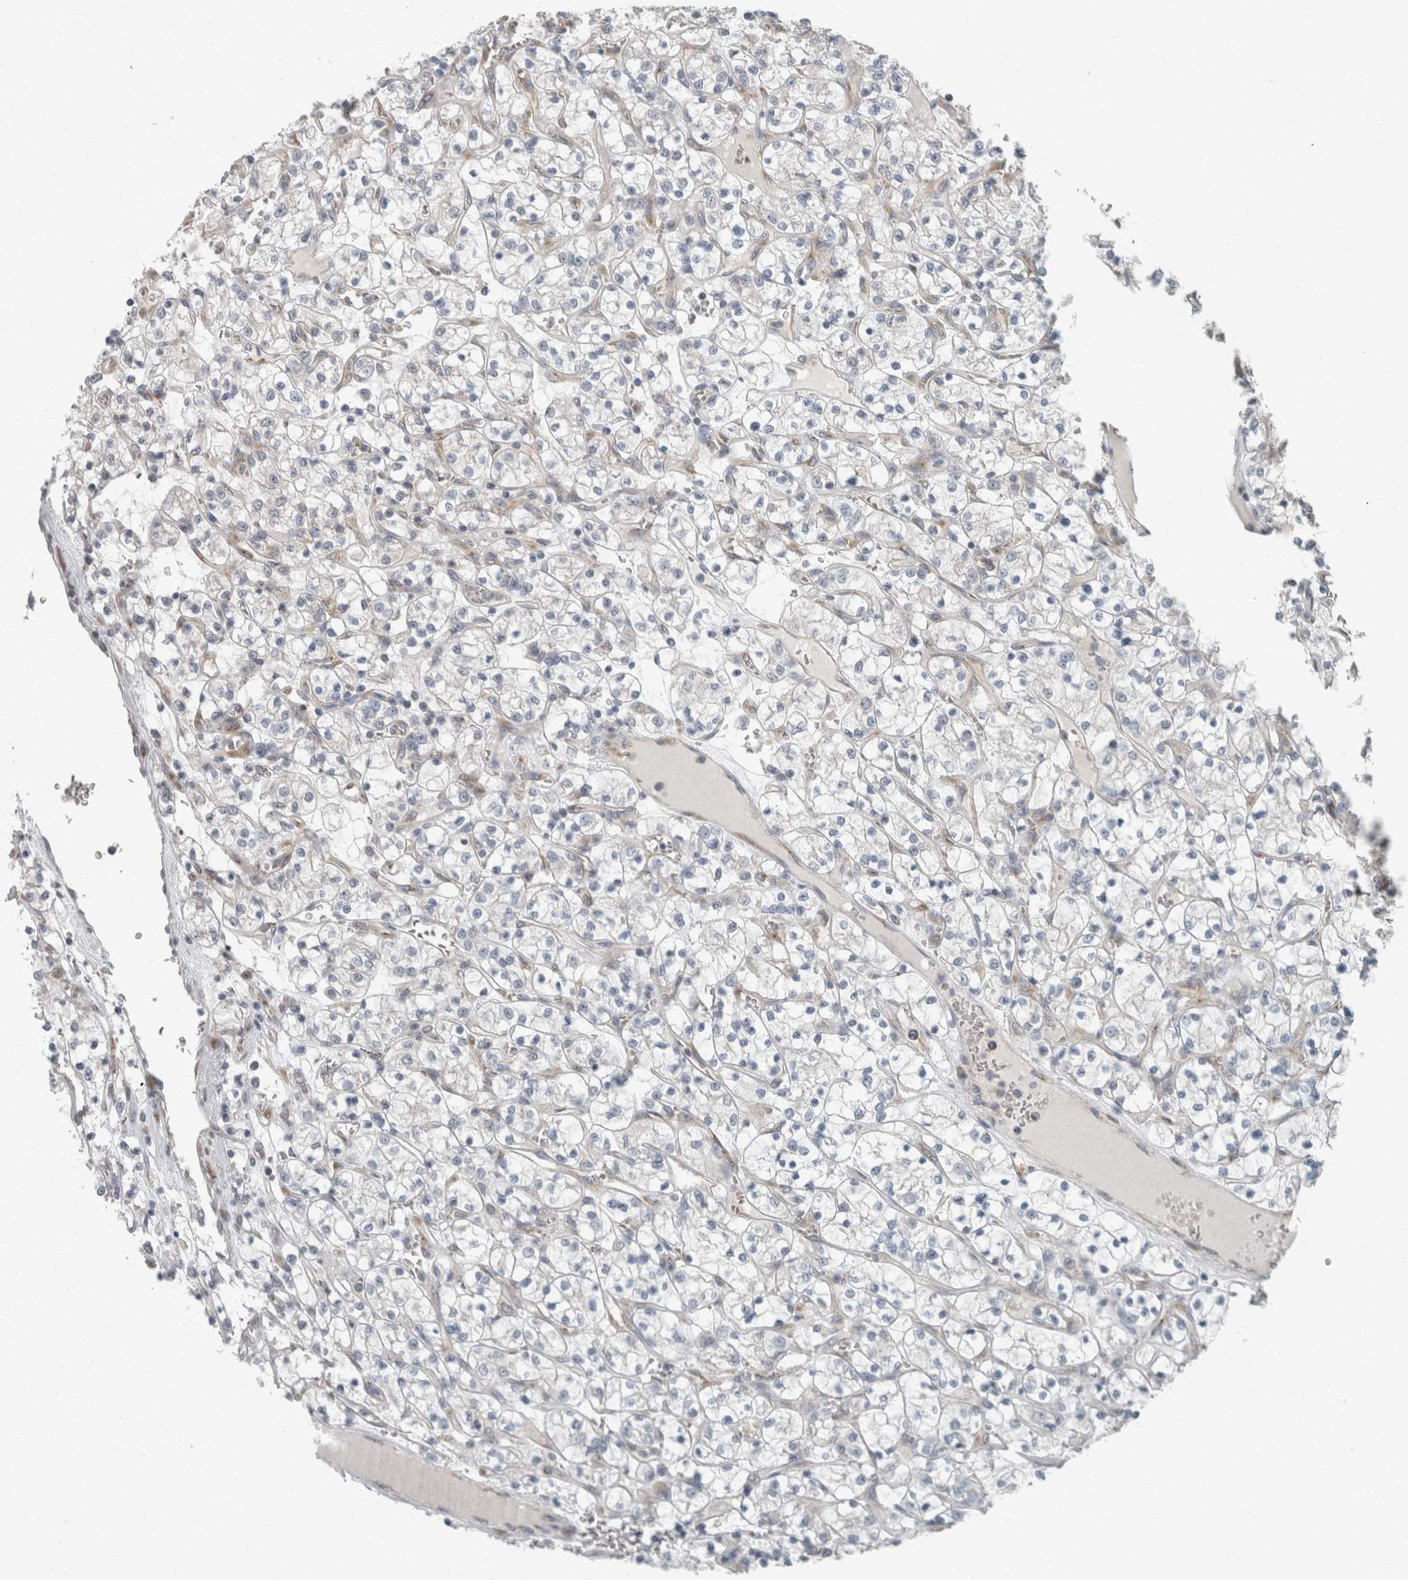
{"staining": {"intensity": "negative", "quantity": "none", "location": "none"}, "tissue": "renal cancer", "cell_type": "Tumor cells", "image_type": "cancer", "snomed": [{"axis": "morphology", "description": "Adenocarcinoma, NOS"}, {"axis": "topography", "description": "Kidney"}], "caption": "Adenocarcinoma (renal) was stained to show a protein in brown. There is no significant expression in tumor cells. Nuclei are stained in blue.", "gene": "KIF1C", "patient": {"sex": "female", "age": 69}}